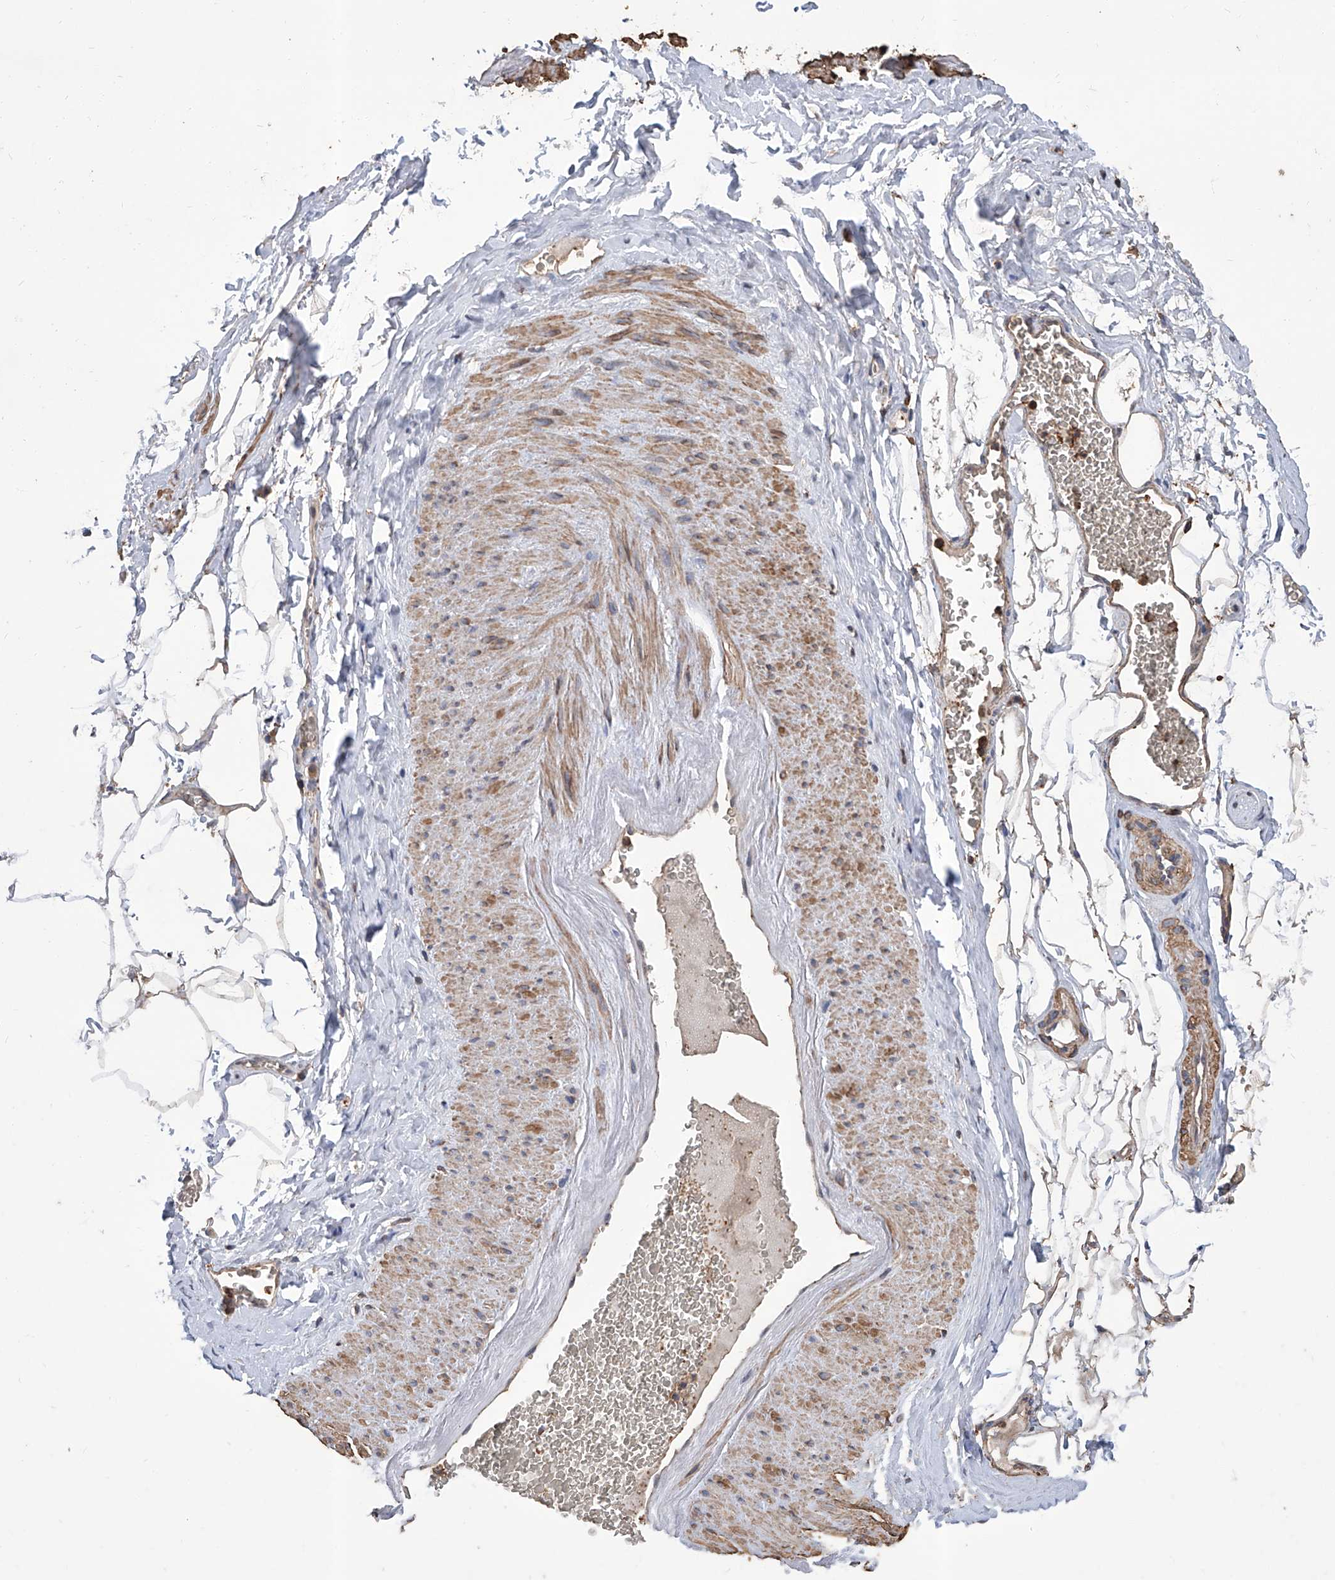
{"staining": {"intensity": "weak", "quantity": "25%-75%", "location": "cytoplasmic/membranous"}, "tissue": "adipose tissue", "cell_type": "Adipocytes", "image_type": "normal", "snomed": [{"axis": "morphology", "description": "Normal tissue, NOS"}, {"axis": "morphology", "description": "Adenocarcinoma, Low grade"}, {"axis": "topography", "description": "Prostate"}, {"axis": "topography", "description": "Peripheral nerve tissue"}], "caption": "A low amount of weak cytoplasmic/membranous staining is appreciated in about 25%-75% of adipocytes in benign adipose tissue.", "gene": "GPT", "patient": {"sex": "male", "age": 63}}